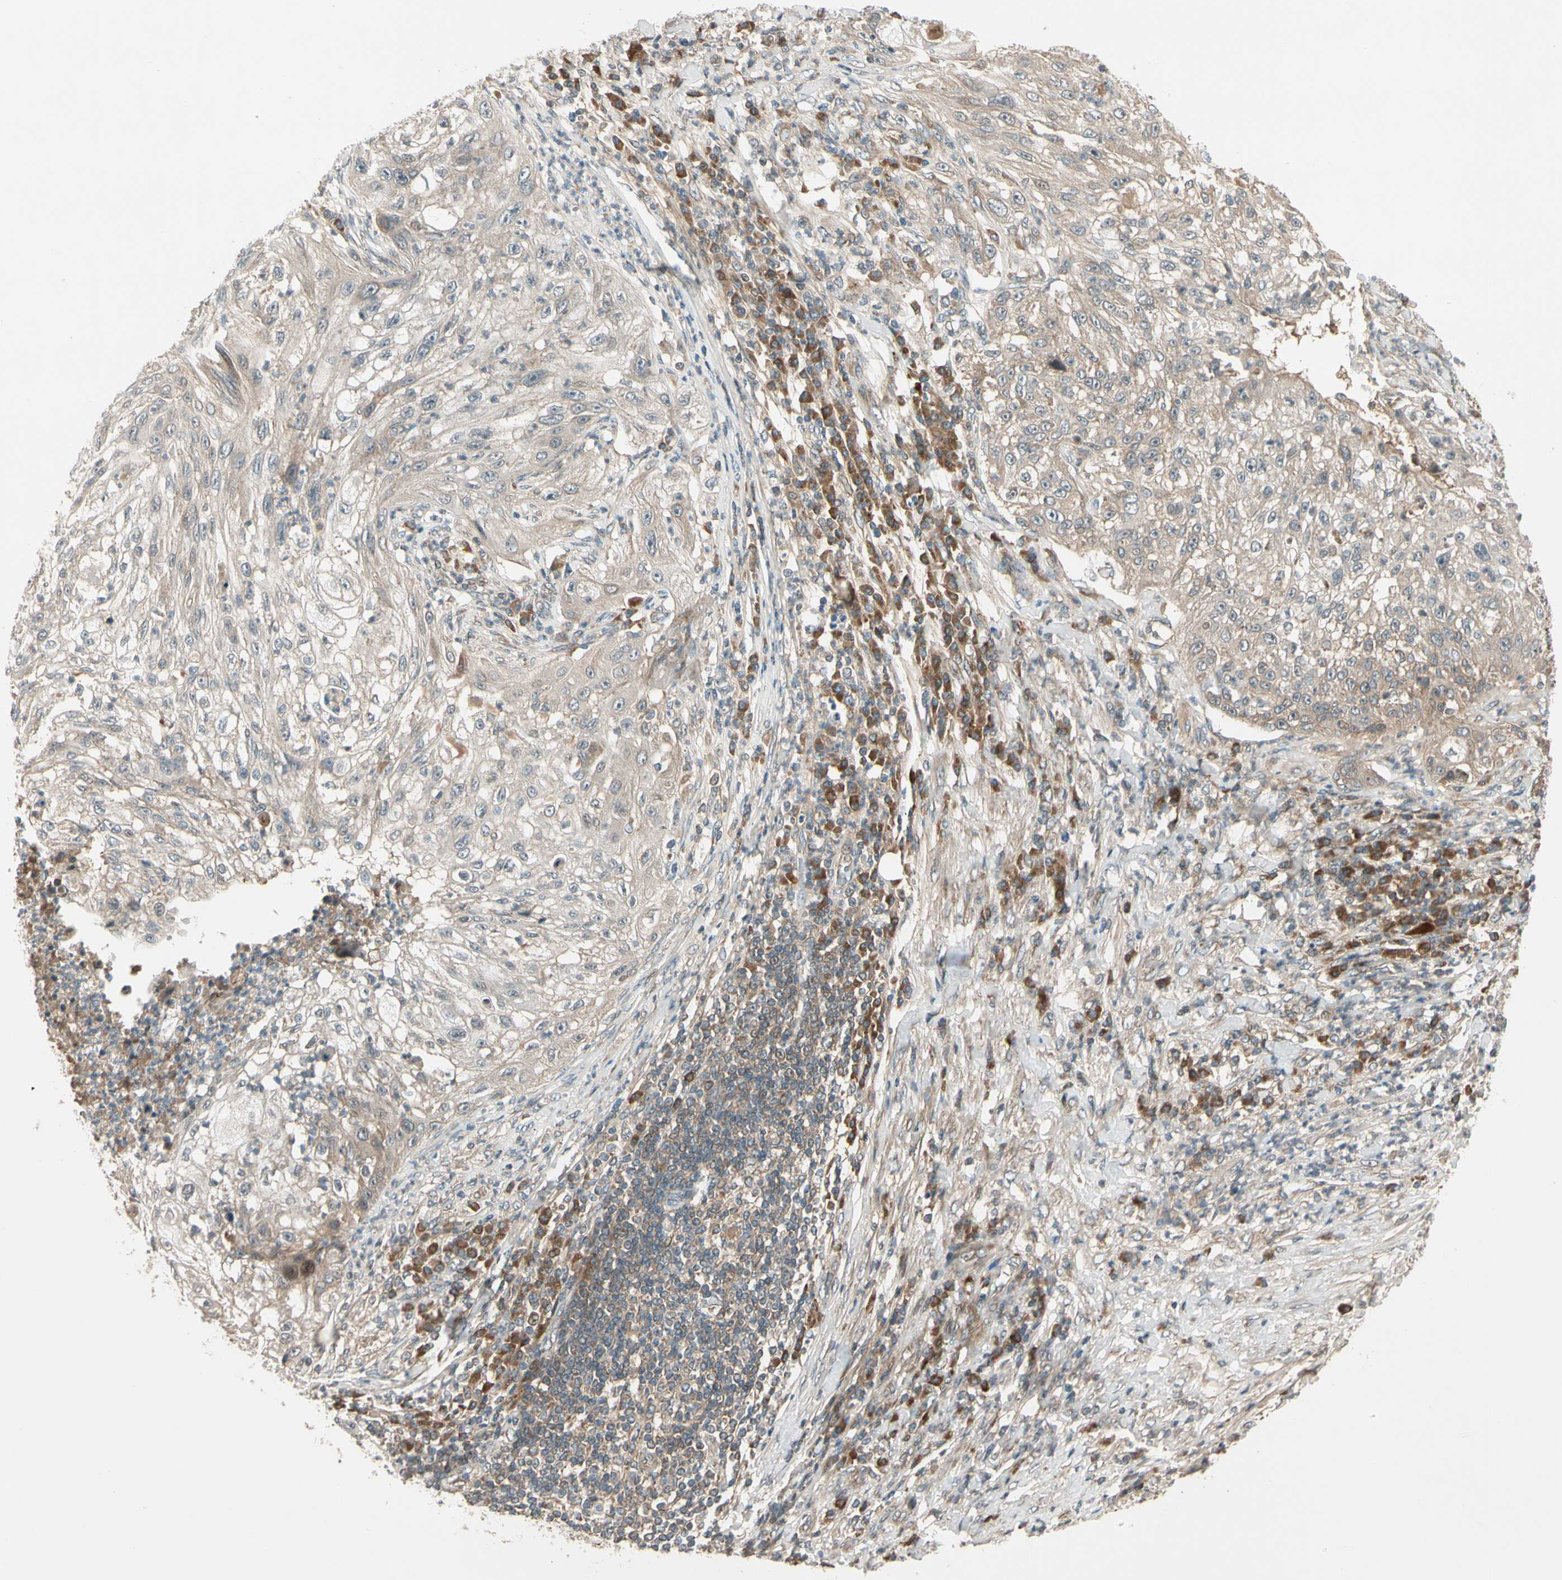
{"staining": {"intensity": "weak", "quantity": ">75%", "location": "cytoplasmic/membranous"}, "tissue": "lung cancer", "cell_type": "Tumor cells", "image_type": "cancer", "snomed": [{"axis": "morphology", "description": "Inflammation, NOS"}, {"axis": "morphology", "description": "Squamous cell carcinoma, NOS"}, {"axis": "topography", "description": "Lymph node"}, {"axis": "topography", "description": "Soft tissue"}, {"axis": "topography", "description": "Lung"}], "caption": "Protein analysis of lung cancer tissue exhibits weak cytoplasmic/membranous positivity in about >75% of tumor cells. (DAB (3,3'-diaminobenzidine) IHC with brightfield microscopy, high magnification).", "gene": "ACVR1C", "patient": {"sex": "male", "age": 66}}